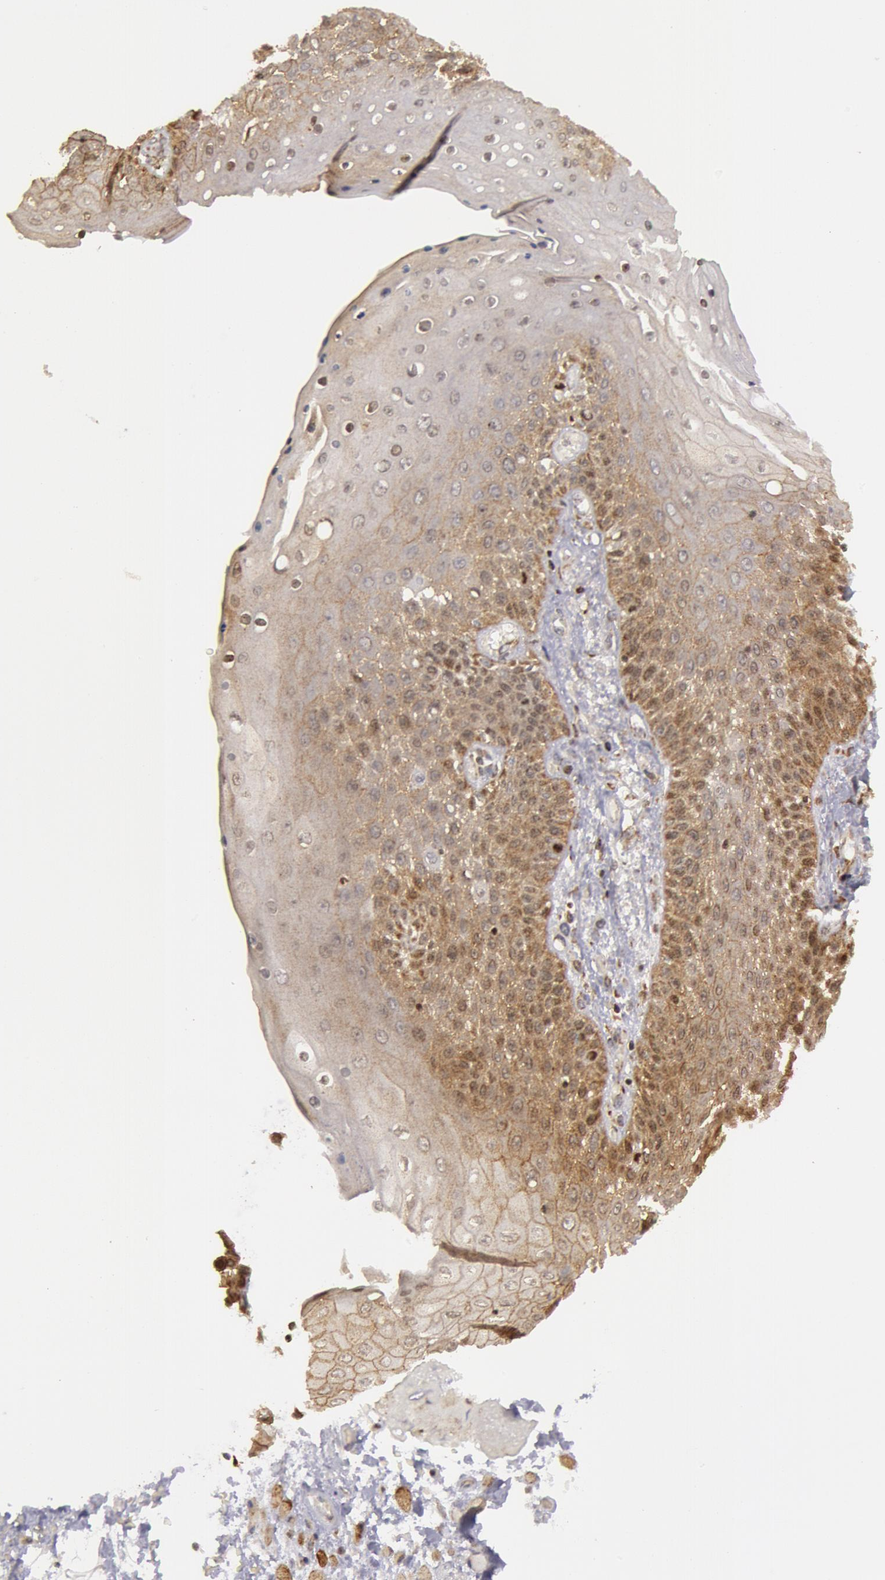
{"staining": {"intensity": "weak", "quantity": "<25%", "location": "cytoplasmic/membranous,nuclear"}, "tissue": "skin", "cell_type": "Epidermal cells", "image_type": "normal", "snomed": [{"axis": "morphology", "description": "Normal tissue, NOS"}, {"axis": "topography", "description": "Anal"}], "caption": "Immunohistochemistry (IHC) micrograph of unremarkable human skin stained for a protein (brown), which shows no positivity in epidermal cells.", "gene": "ERBB2", "patient": {"sex": "female", "age": 46}}